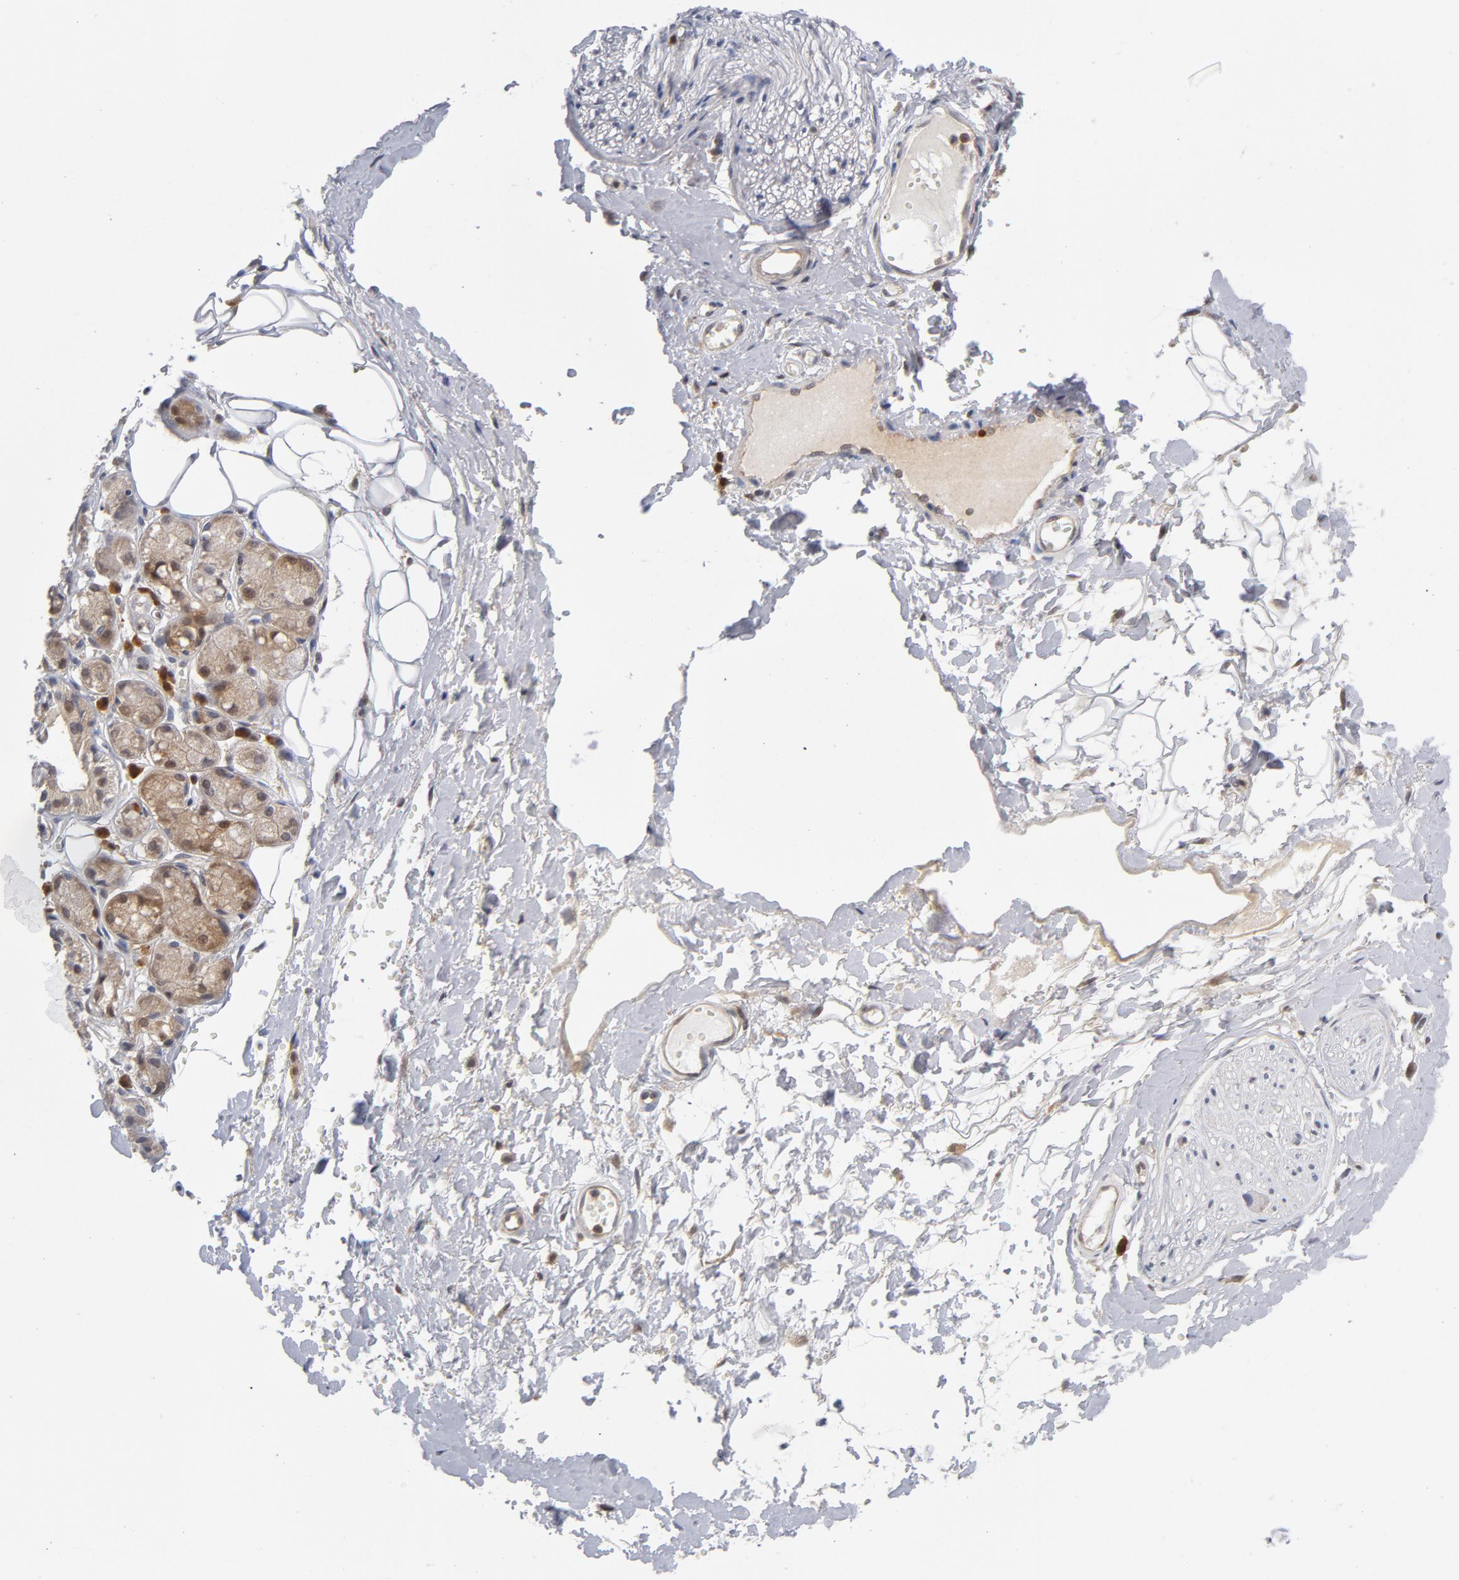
{"staining": {"intensity": "negative", "quantity": "none", "location": "none"}, "tissue": "adipose tissue", "cell_type": "Adipocytes", "image_type": "normal", "snomed": [{"axis": "morphology", "description": "Normal tissue, NOS"}, {"axis": "morphology", "description": "Inflammation, NOS"}, {"axis": "topography", "description": "Salivary gland"}, {"axis": "topography", "description": "Peripheral nerve tissue"}], "caption": "Image shows no significant protein staining in adipocytes of unremarkable adipose tissue.", "gene": "TRADD", "patient": {"sex": "female", "age": 75}}